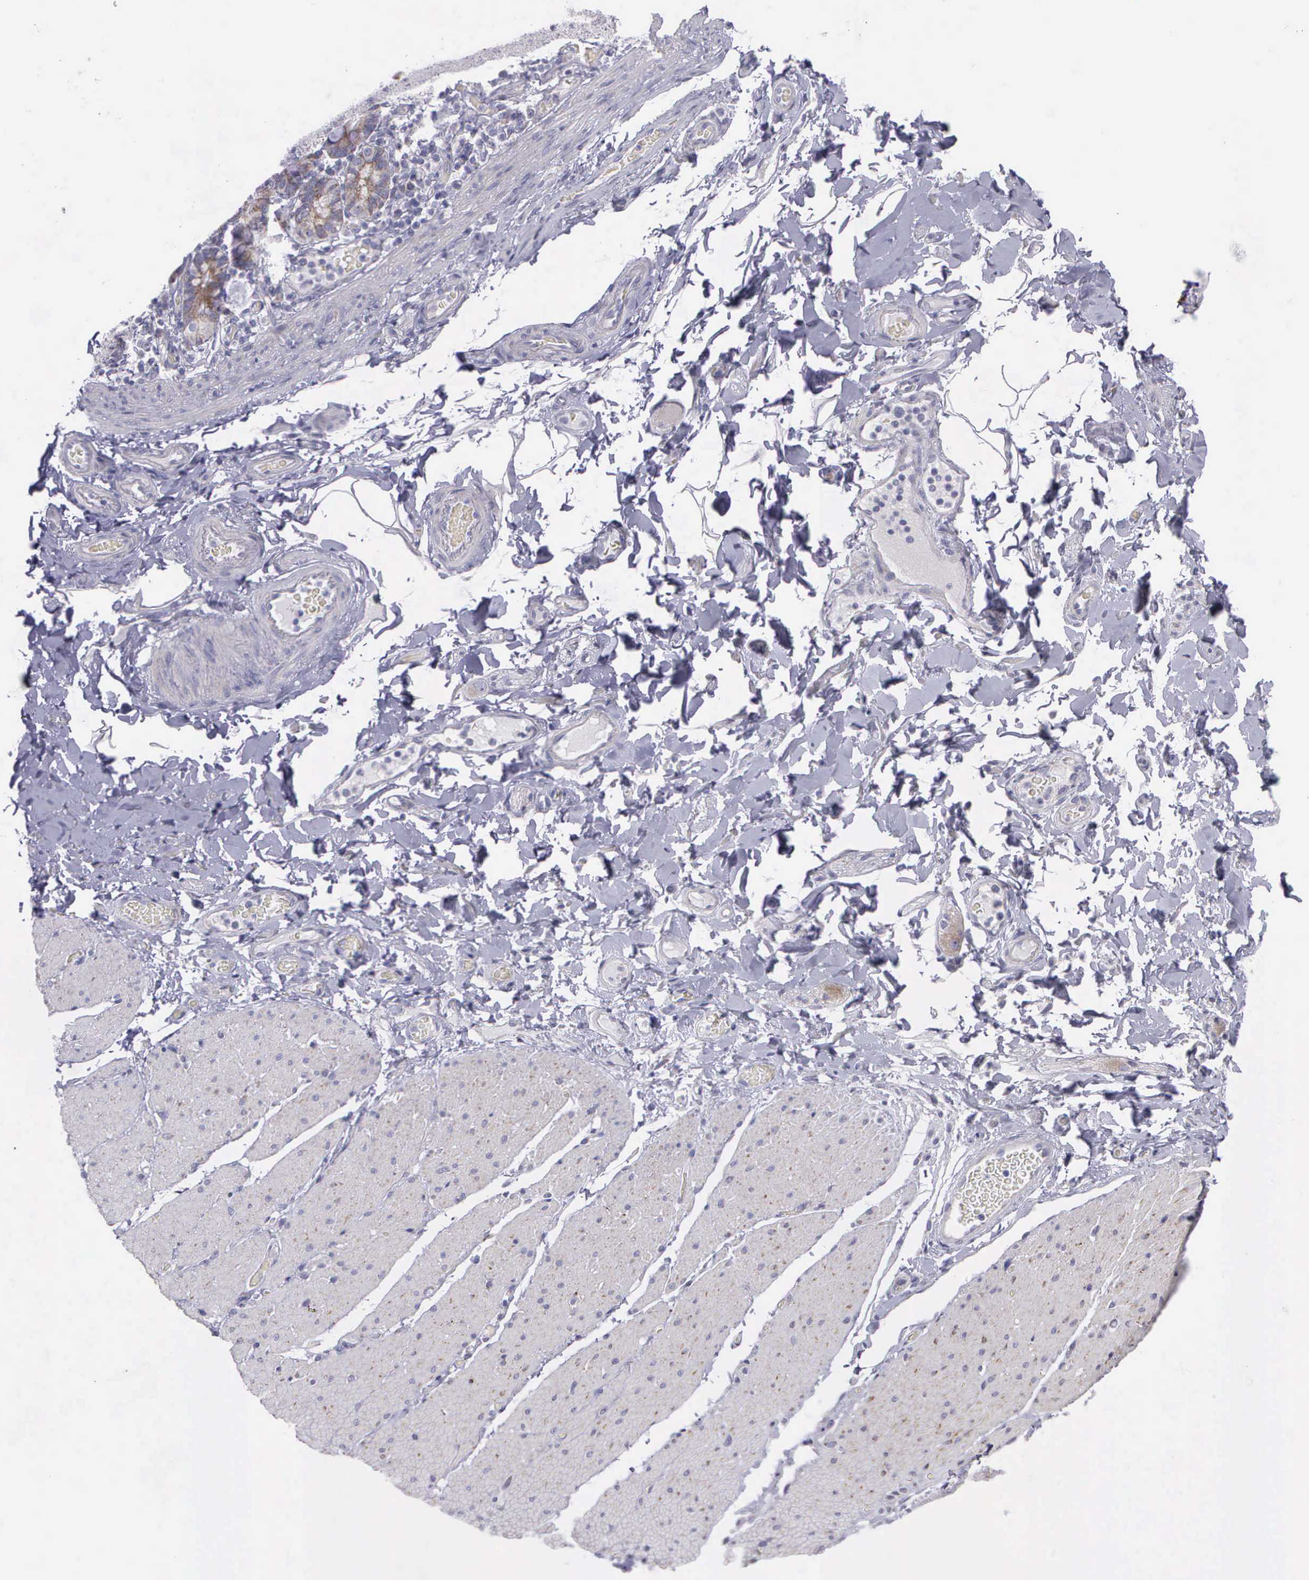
{"staining": {"intensity": "negative", "quantity": "none", "location": "none"}, "tissue": "adipose tissue", "cell_type": "Adipocytes", "image_type": "normal", "snomed": [{"axis": "morphology", "description": "Normal tissue, NOS"}, {"axis": "topography", "description": "Duodenum"}], "caption": "This is a photomicrograph of immunohistochemistry staining of unremarkable adipose tissue, which shows no positivity in adipocytes. (DAB (3,3'-diaminobenzidine) IHC, high magnification).", "gene": "SYNJ2BP", "patient": {"sex": "male", "age": 63}}